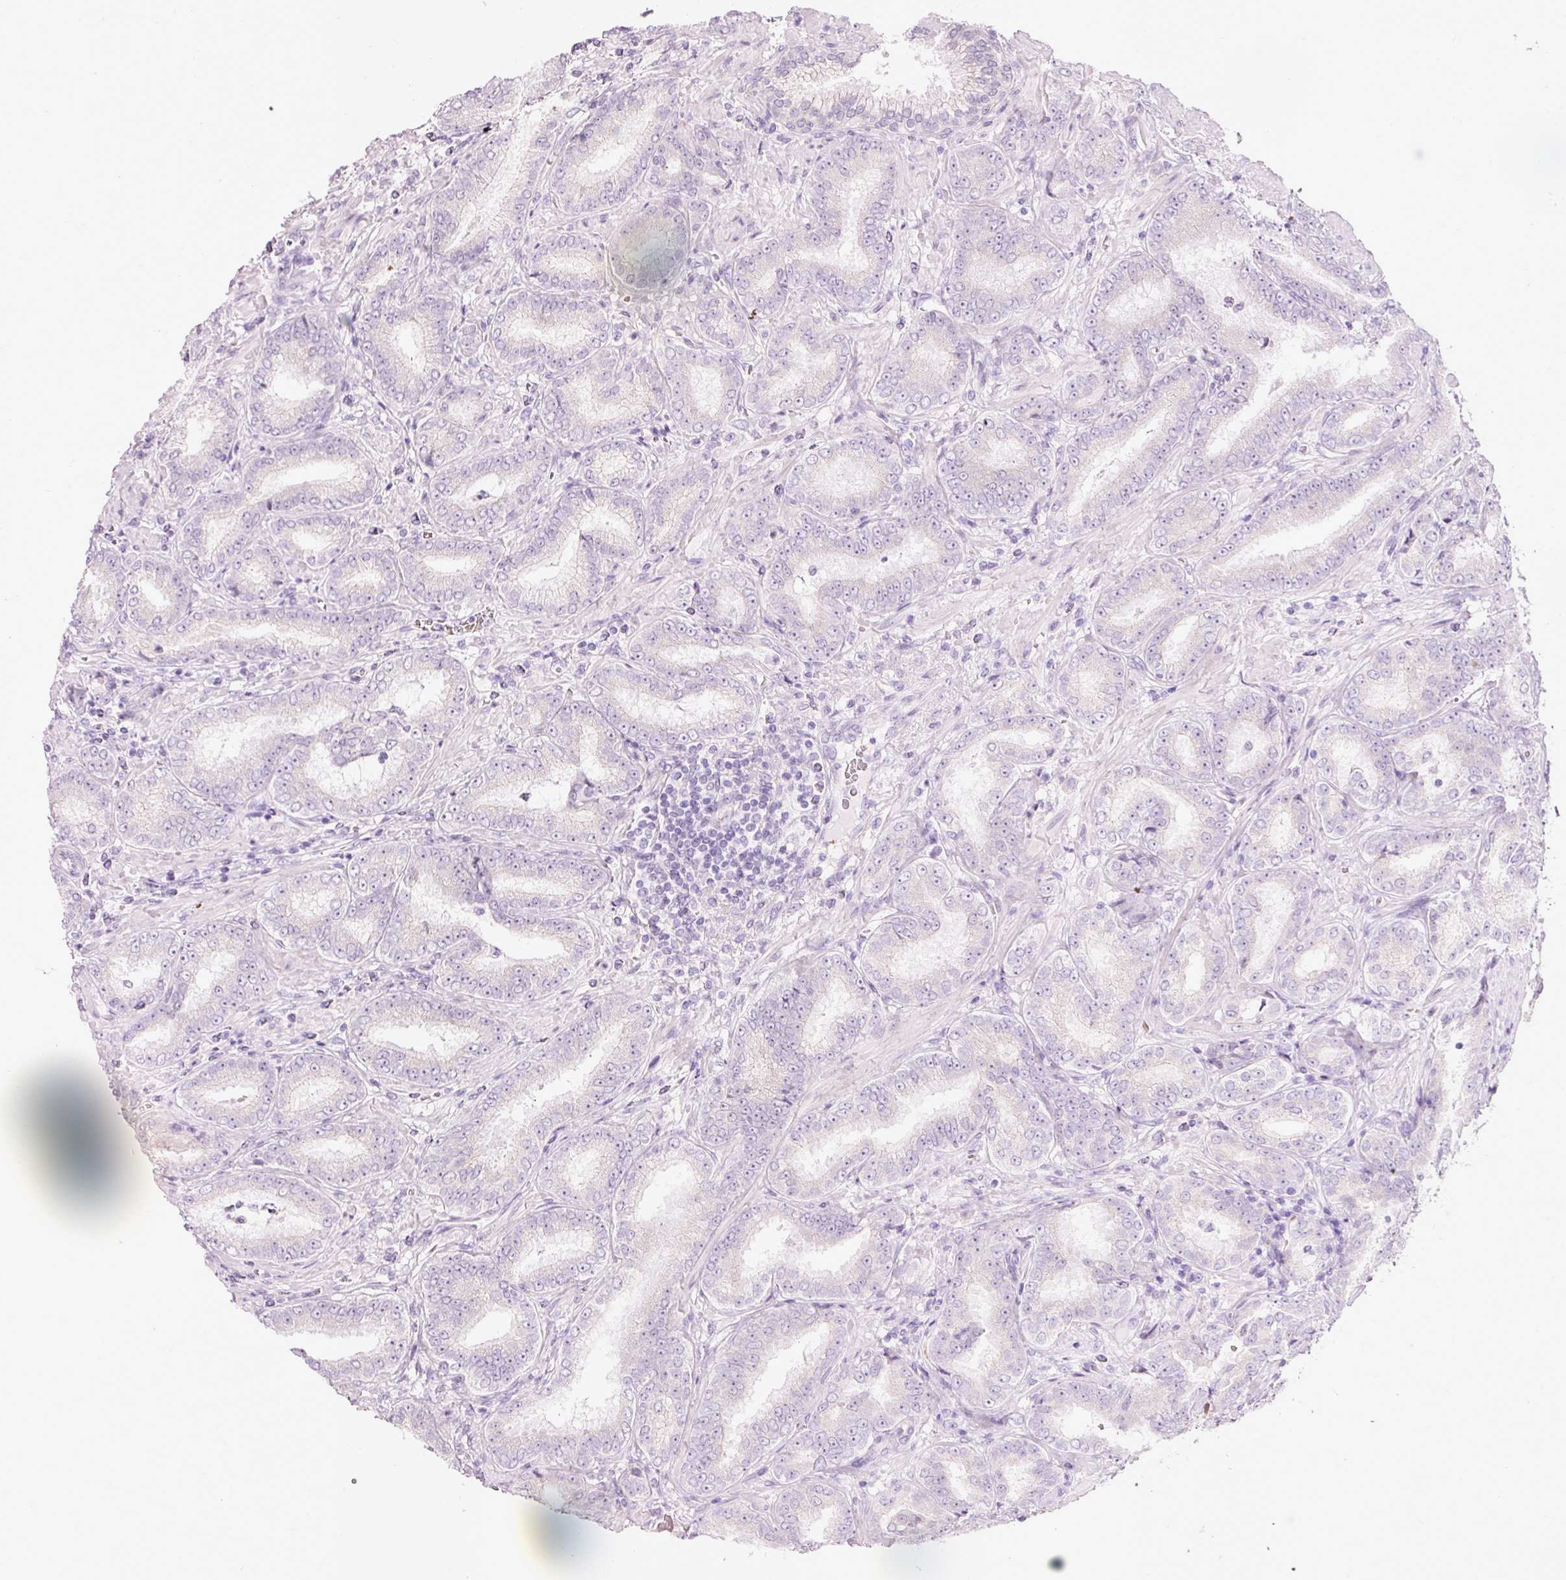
{"staining": {"intensity": "negative", "quantity": "none", "location": "none"}, "tissue": "prostate cancer", "cell_type": "Tumor cells", "image_type": "cancer", "snomed": [{"axis": "morphology", "description": "Adenocarcinoma, High grade"}, {"axis": "topography", "description": "Prostate"}], "caption": "Human adenocarcinoma (high-grade) (prostate) stained for a protein using immunohistochemistry (IHC) exhibits no staining in tumor cells.", "gene": "DHRS11", "patient": {"sex": "male", "age": 72}}